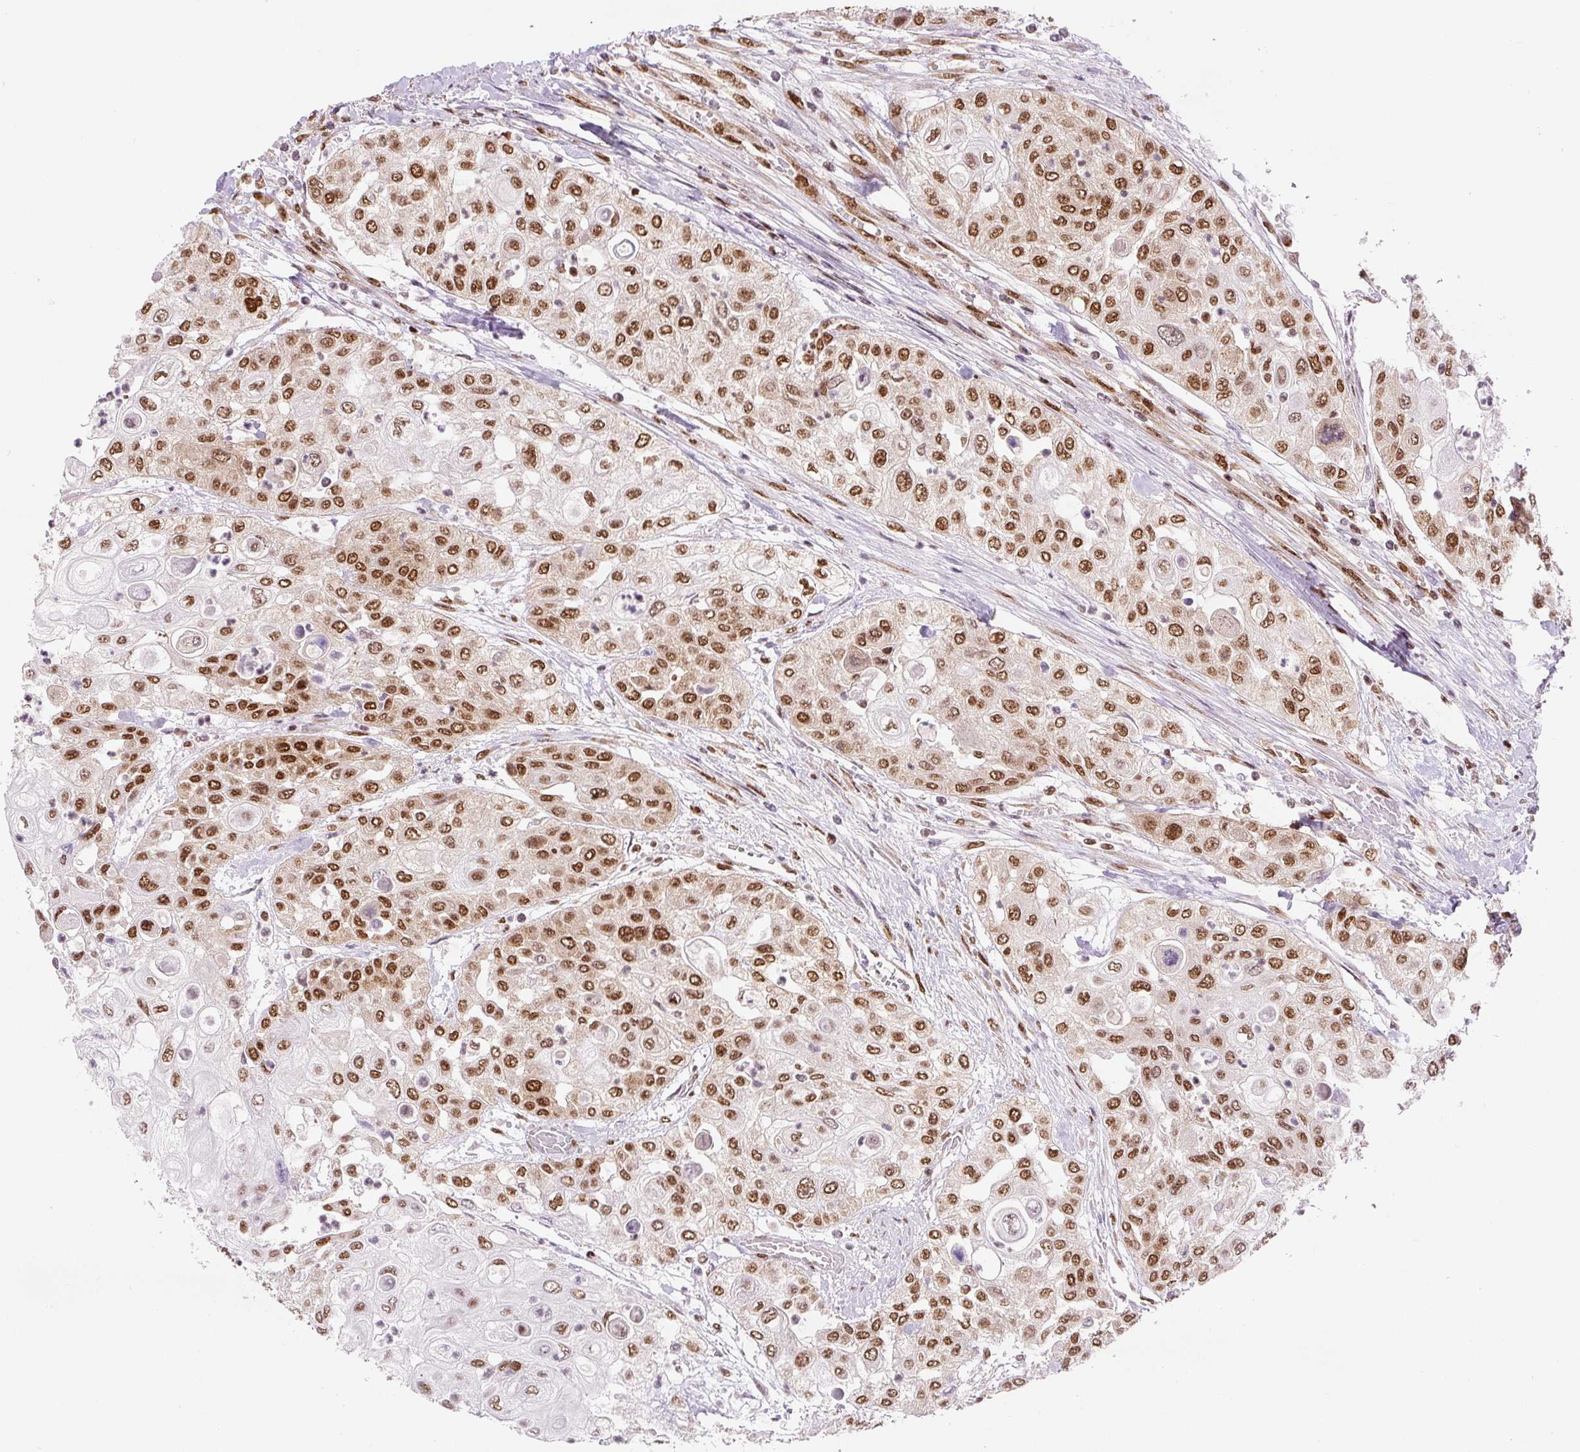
{"staining": {"intensity": "moderate", "quantity": ">75%", "location": "nuclear"}, "tissue": "urothelial cancer", "cell_type": "Tumor cells", "image_type": "cancer", "snomed": [{"axis": "morphology", "description": "Urothelial carcinoma, High grade"}, {"axis": "topography", "description": "Urinary bladder"}], "caption": "High-power microscopy captured an immunohistochemistry micrograph of urothelial cancer, revealing moderate nuclear positivity in approximately >75% of tumor cells.", "gene": "FUS", "patient": {"sex": "female", "age": 79}}